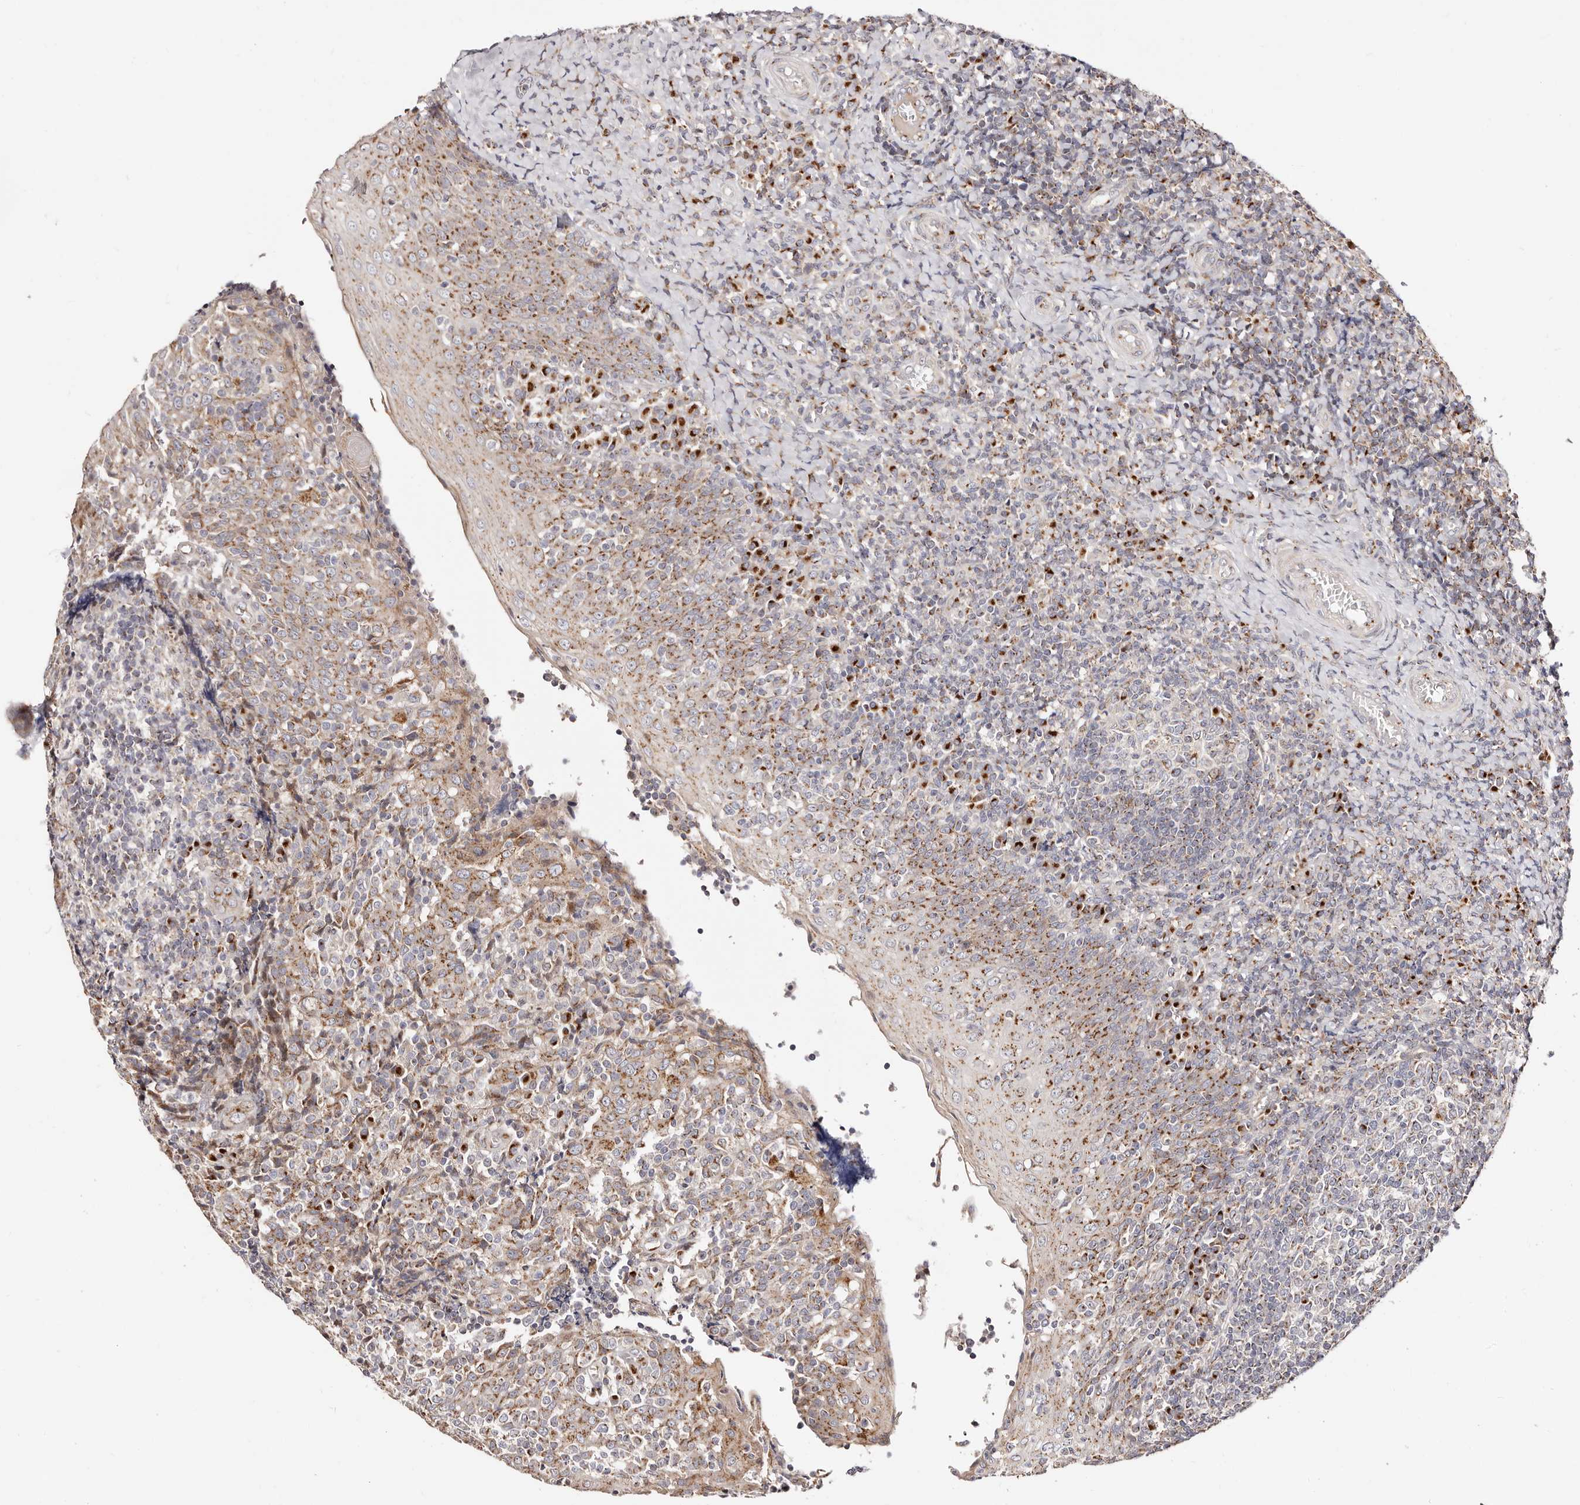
{"staining": {"intensity": "moderate", "quantity": "<25%", "location": "cytoplasmic/membranous"}, "tissue": "tonsil", "cell_type": "Germinal center cells", "image_type": "normal", "snomed": [{"axis": "morphology", "description": "Normal tissue, NOS"}, {"axis": "topography", "description": "Tonsil"}], "caption": "A high-resolution histopathology image shows immunohistochemistry staining of normal tonsil, which reveals moderate cytoplasmic/membranous staining in approximately <25% of germinal center cells.", "gene": "MAPK6", "patient": {"sex": "female", "age": 19}}